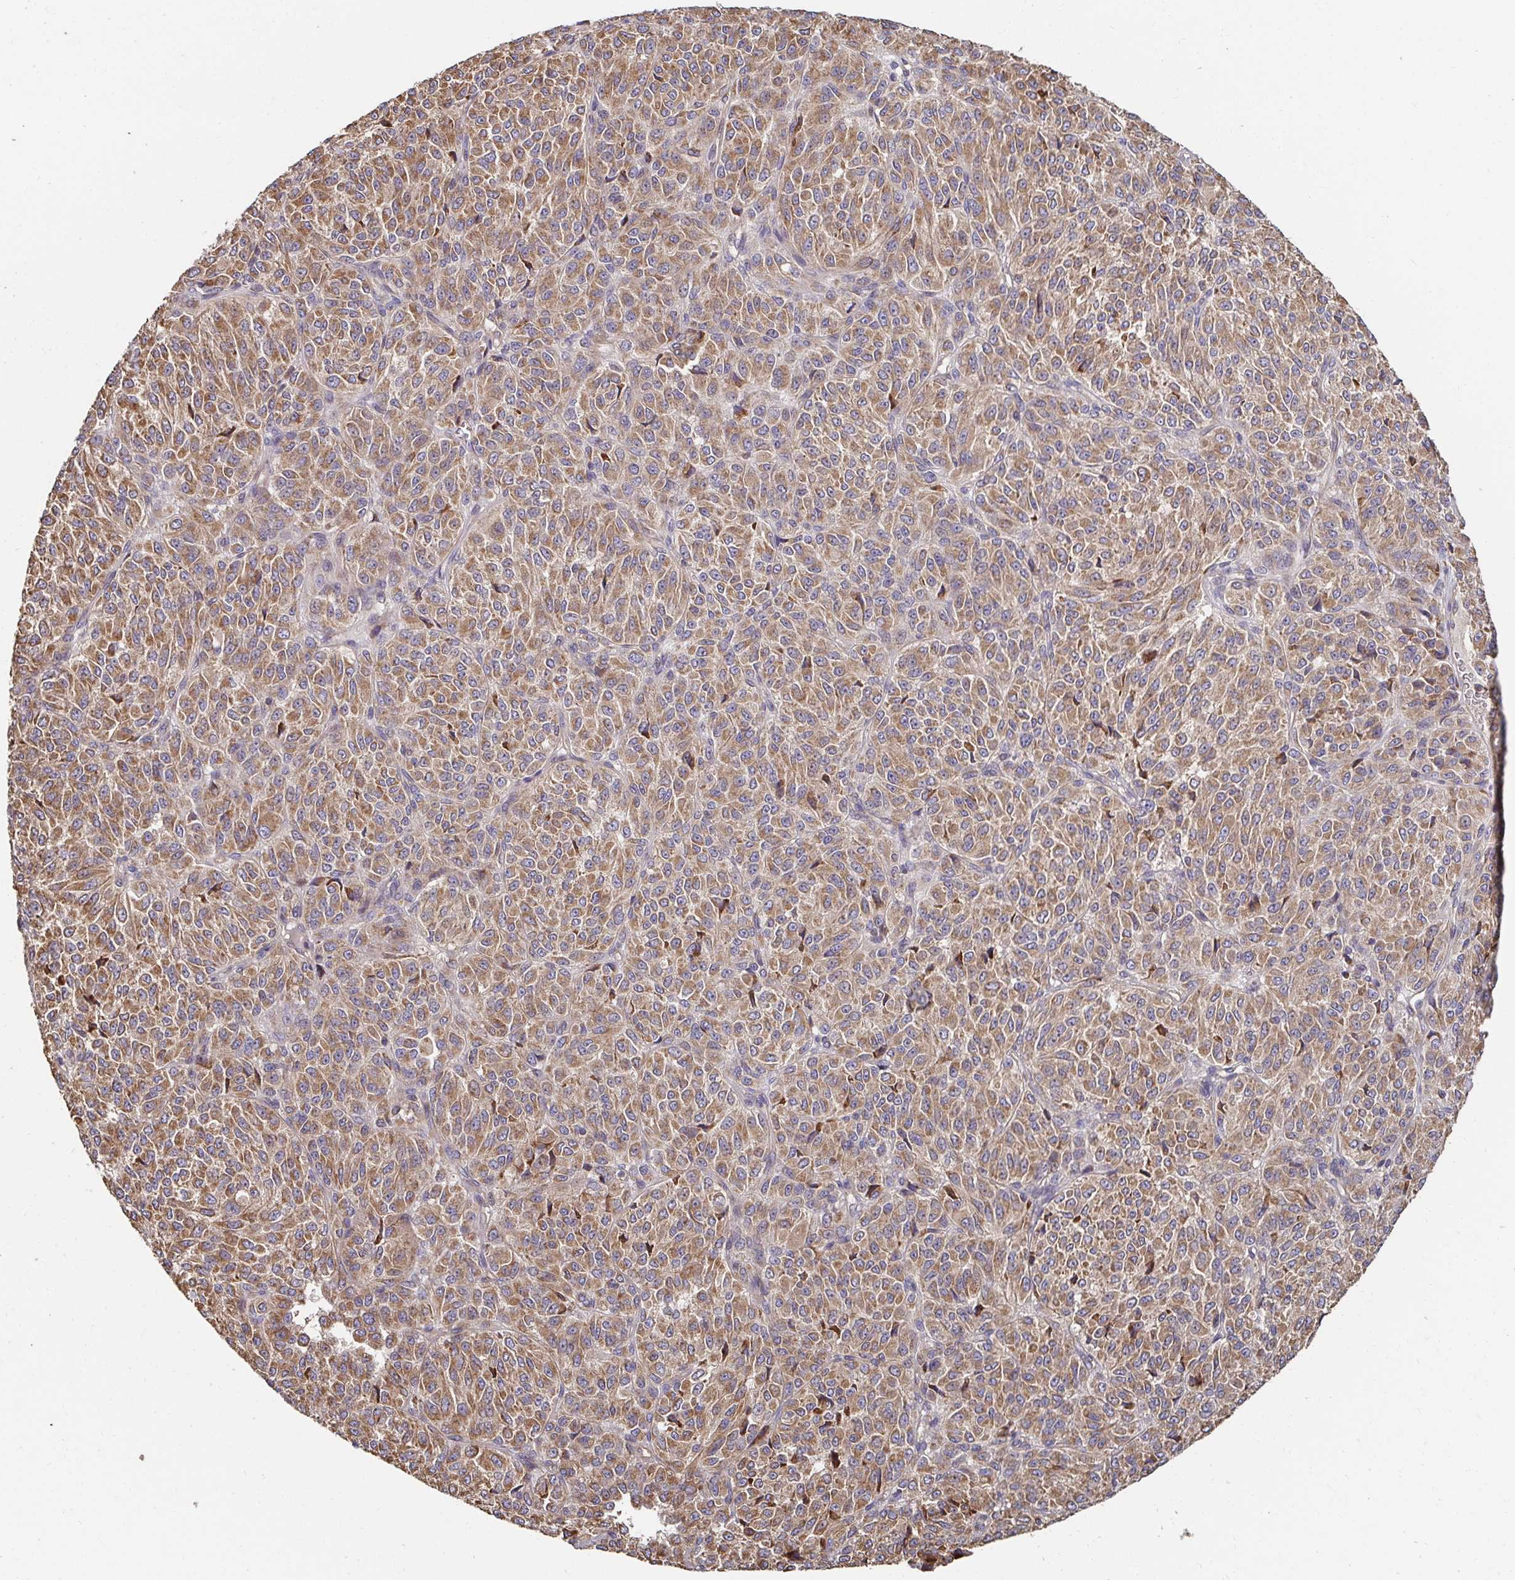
{"staining": {"intensity": "moderate", "quantity": ">75%", "location": "cytoplasmic/membranous"}, "tissue": "melanoma", "cell_type": "Tumor cells", "image_type": "cancer", "snomed": [{"axis": "morphology", "description": "Malignant melanoma, Metastatic site"}, {"axis": "topography", "description": "Brain"}], "caption": "There is medium levels of moderate cytoplasmic/membranous staining in tumor cells of malignant melanoma (metastatic site), as demonstrated by immunohistochemical staining (brown color).", "gene": "APBB1", "patient": {"sex": "female", "age": 56}}